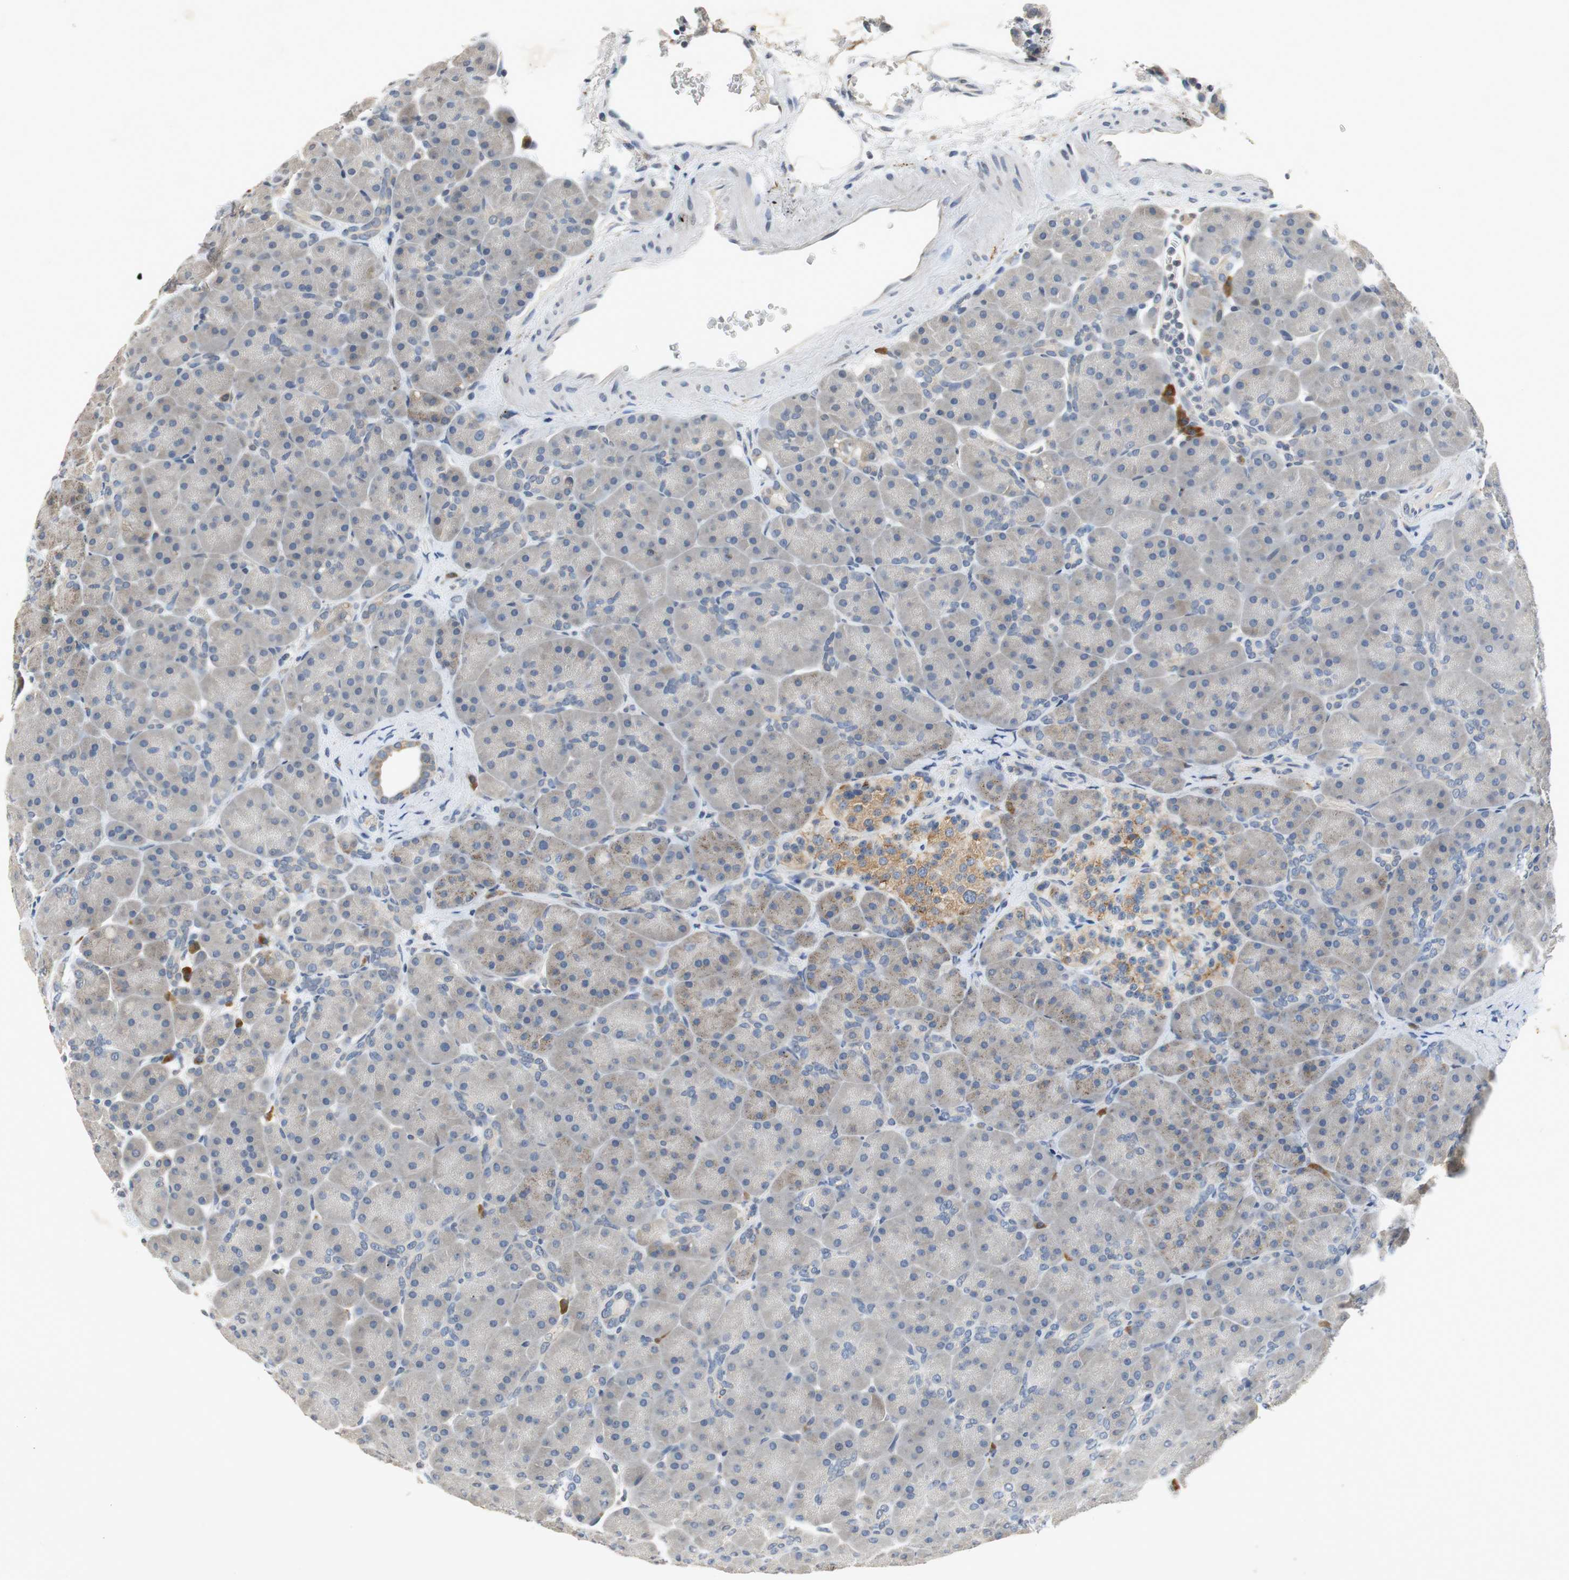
{"staining": {"intensity": "weak", "quantity": "25%-75%", "location": "cytoplasmic/membranous"}, "tissue": "pancreas", "cell_type": "Exocrine glandular cells", "image_type": "normal", "snomed": [{"axis": "morphology", "description": "Normal tissue, NOS"}, {"axis": "topography", "description": "Pancreas"}], "caption": "Immunohistochemistry staining of normal pancreas, which shows low levels of weak cytoplasmic/membranous expression in about 25%-75% of exocrine glandular cells indicating weak cytoplasmic/membranous protein expression. The staining was performed using DAB (3,3'-diaminobenzidine) (brown) for protein detection and nuclei were counterstained in hematoxylin (blue).", "gene": "GLCCI1", "patient": {"sex": "male", "age": 66}}